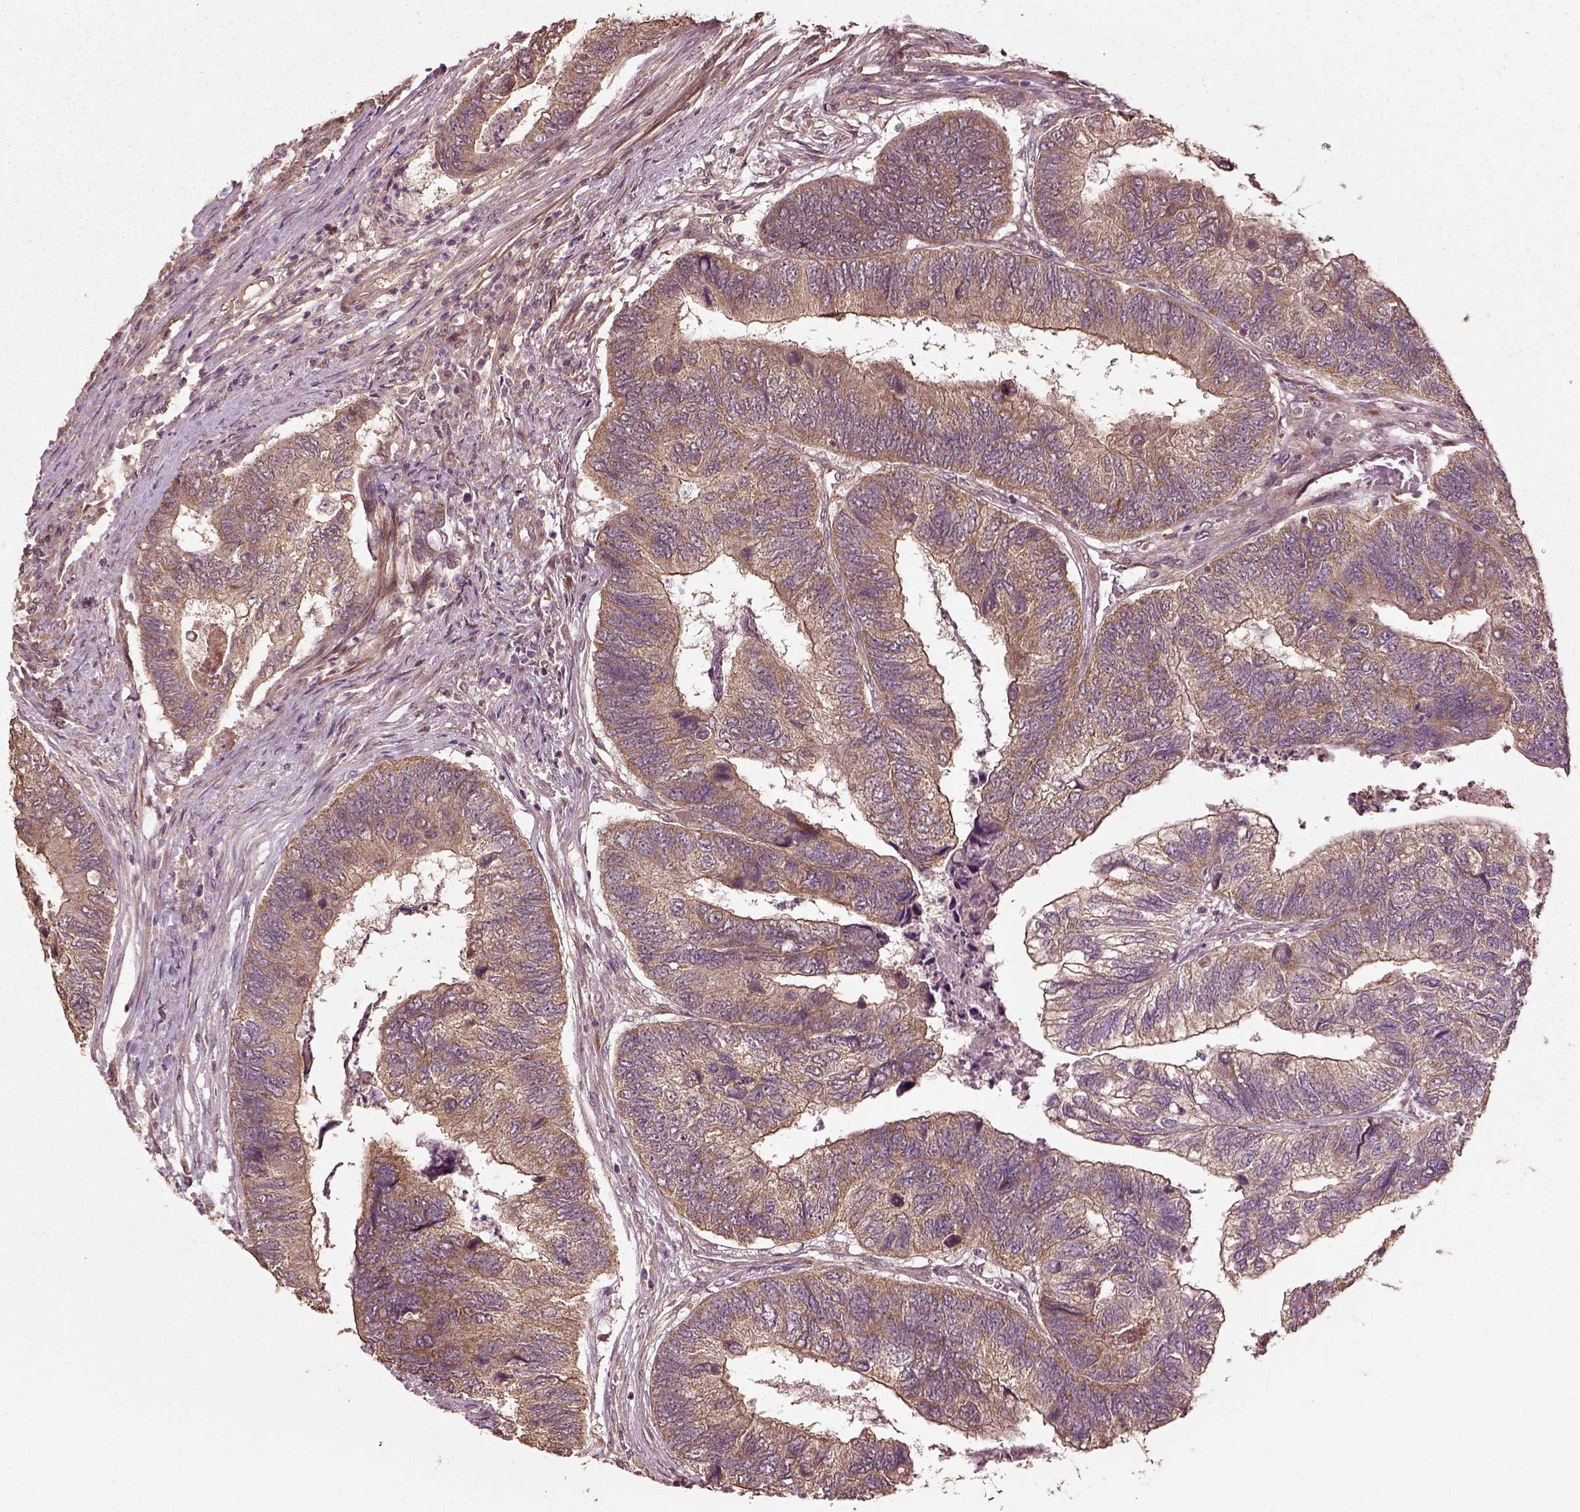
{"staining": {"intensity": "moderate", "quantity": ">75%", "location": "cytoplasmic/membranous"}, "tissue": "colorectal cancer", "cell_type": "Tumor cells", "image_type": "cancer", "snomed": [{"axis": "morphology", "description": "Adenocarcinoma, NOS"}, {"axis": "topography", "description": "Colon"}], "caption": "Immunohistochemical staining of colorectal cancer reveals medium levels of moderate cytoplasmic/membranous staining in about >75% of tumor cells.", "gene": "ERV3-1", "patient": {"sex": "female", "age": 67}}